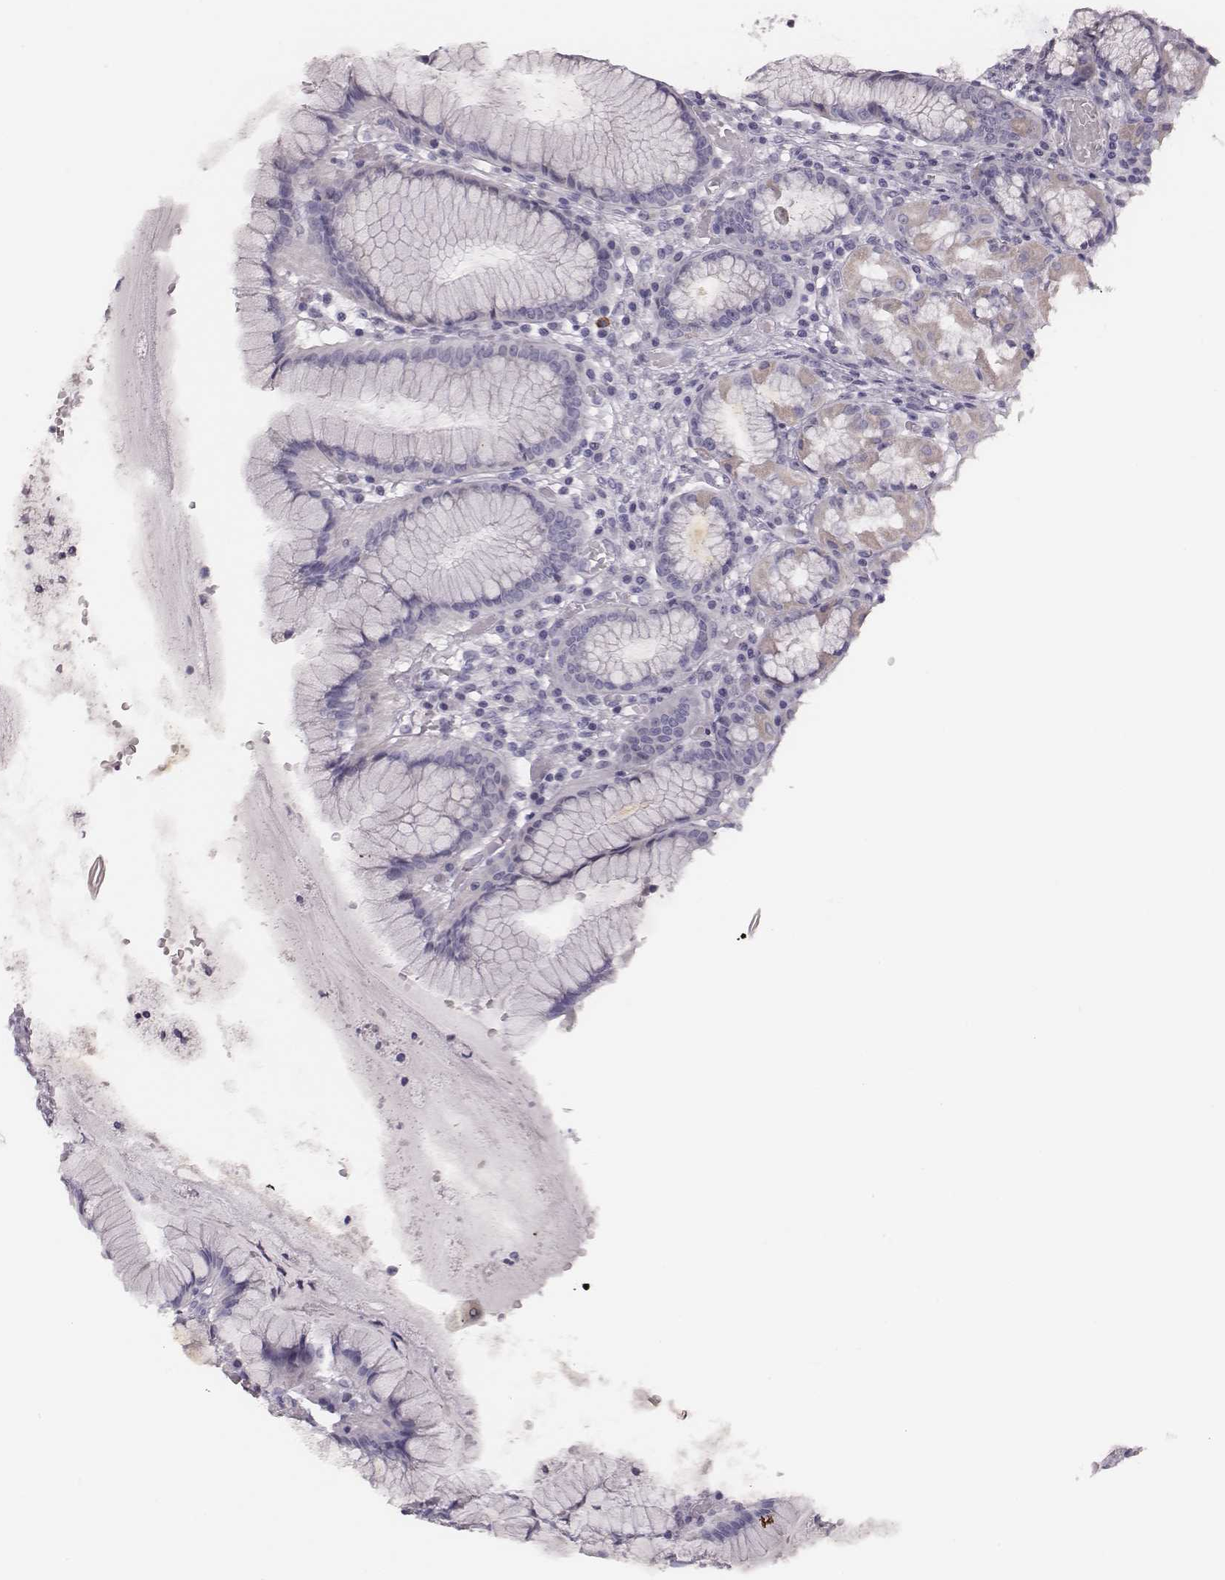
{"staining": {"intensity": "negative", "quantity": "none", "location": "none"}, "tissue": "stomach", "cell_type": "Glandular cells", "image_type": "normal", "snomed": [{"axis": "morphology", "description": "Normal tissue, NOS"}, {"axis": "topography", "description": "Stomach"}], "caption": "DAB immunohistochemical staining of benign stomach demonstrates no significant staining in glandular cells.", "gene": "ADGRF4", "patient": {"sex": "male", "age": 55}}